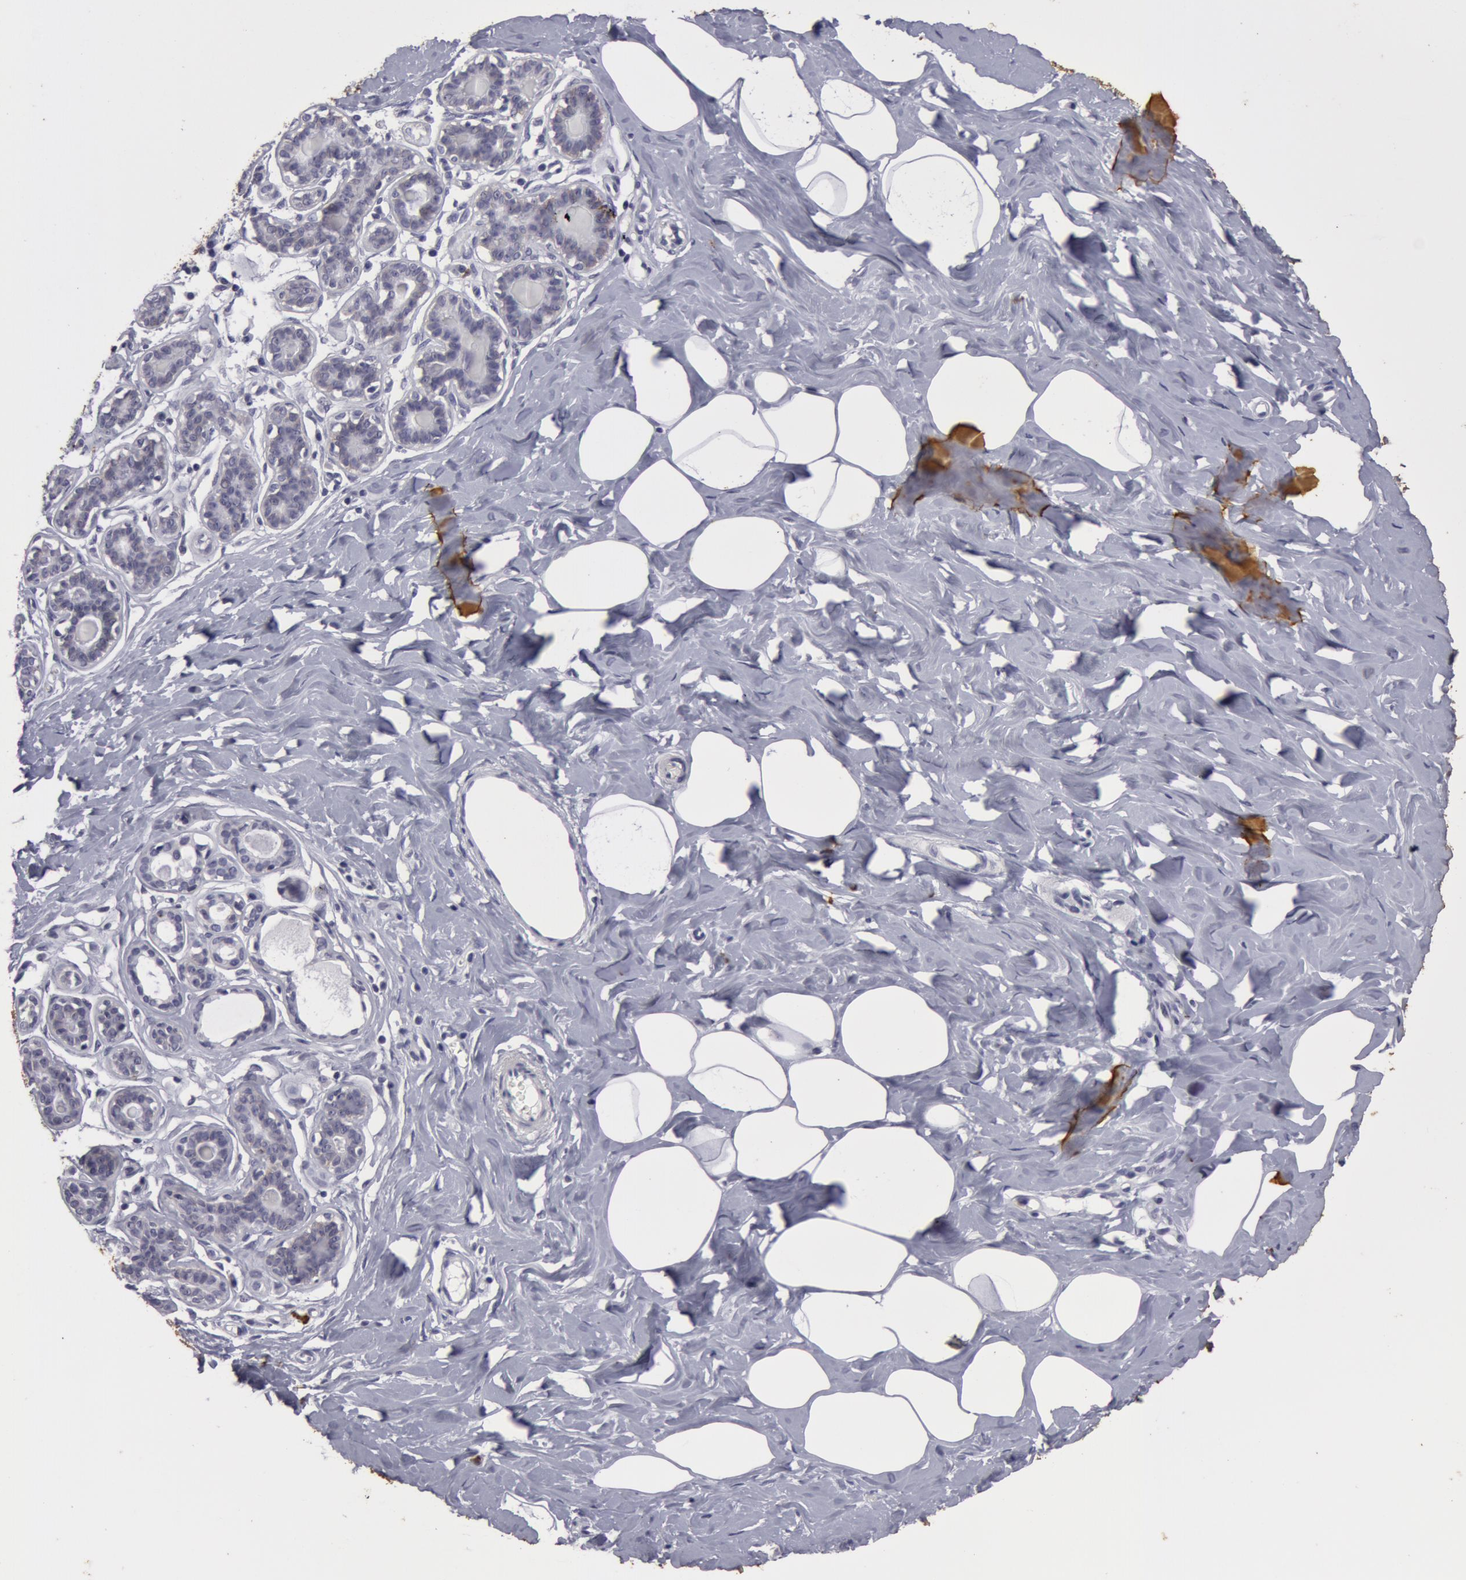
{"staining": {"intensity": "negative", "quantity": "none", "location": "none"}, "tissue": "breast", "cell_type": "Adipocytes", "image_type": "normal", "snomed": [{"axis": "morphology", "description": "Normal tissue, NOS"}, {"axis": "topography", "description": "Breast"}], "caption": "Human breast stained for a protein using immunohistochemistry (IHC) exhibits no positivity in adipocytes.", "gene": "NLGN4X", "patient": {"sex": "female", "age": 45}}